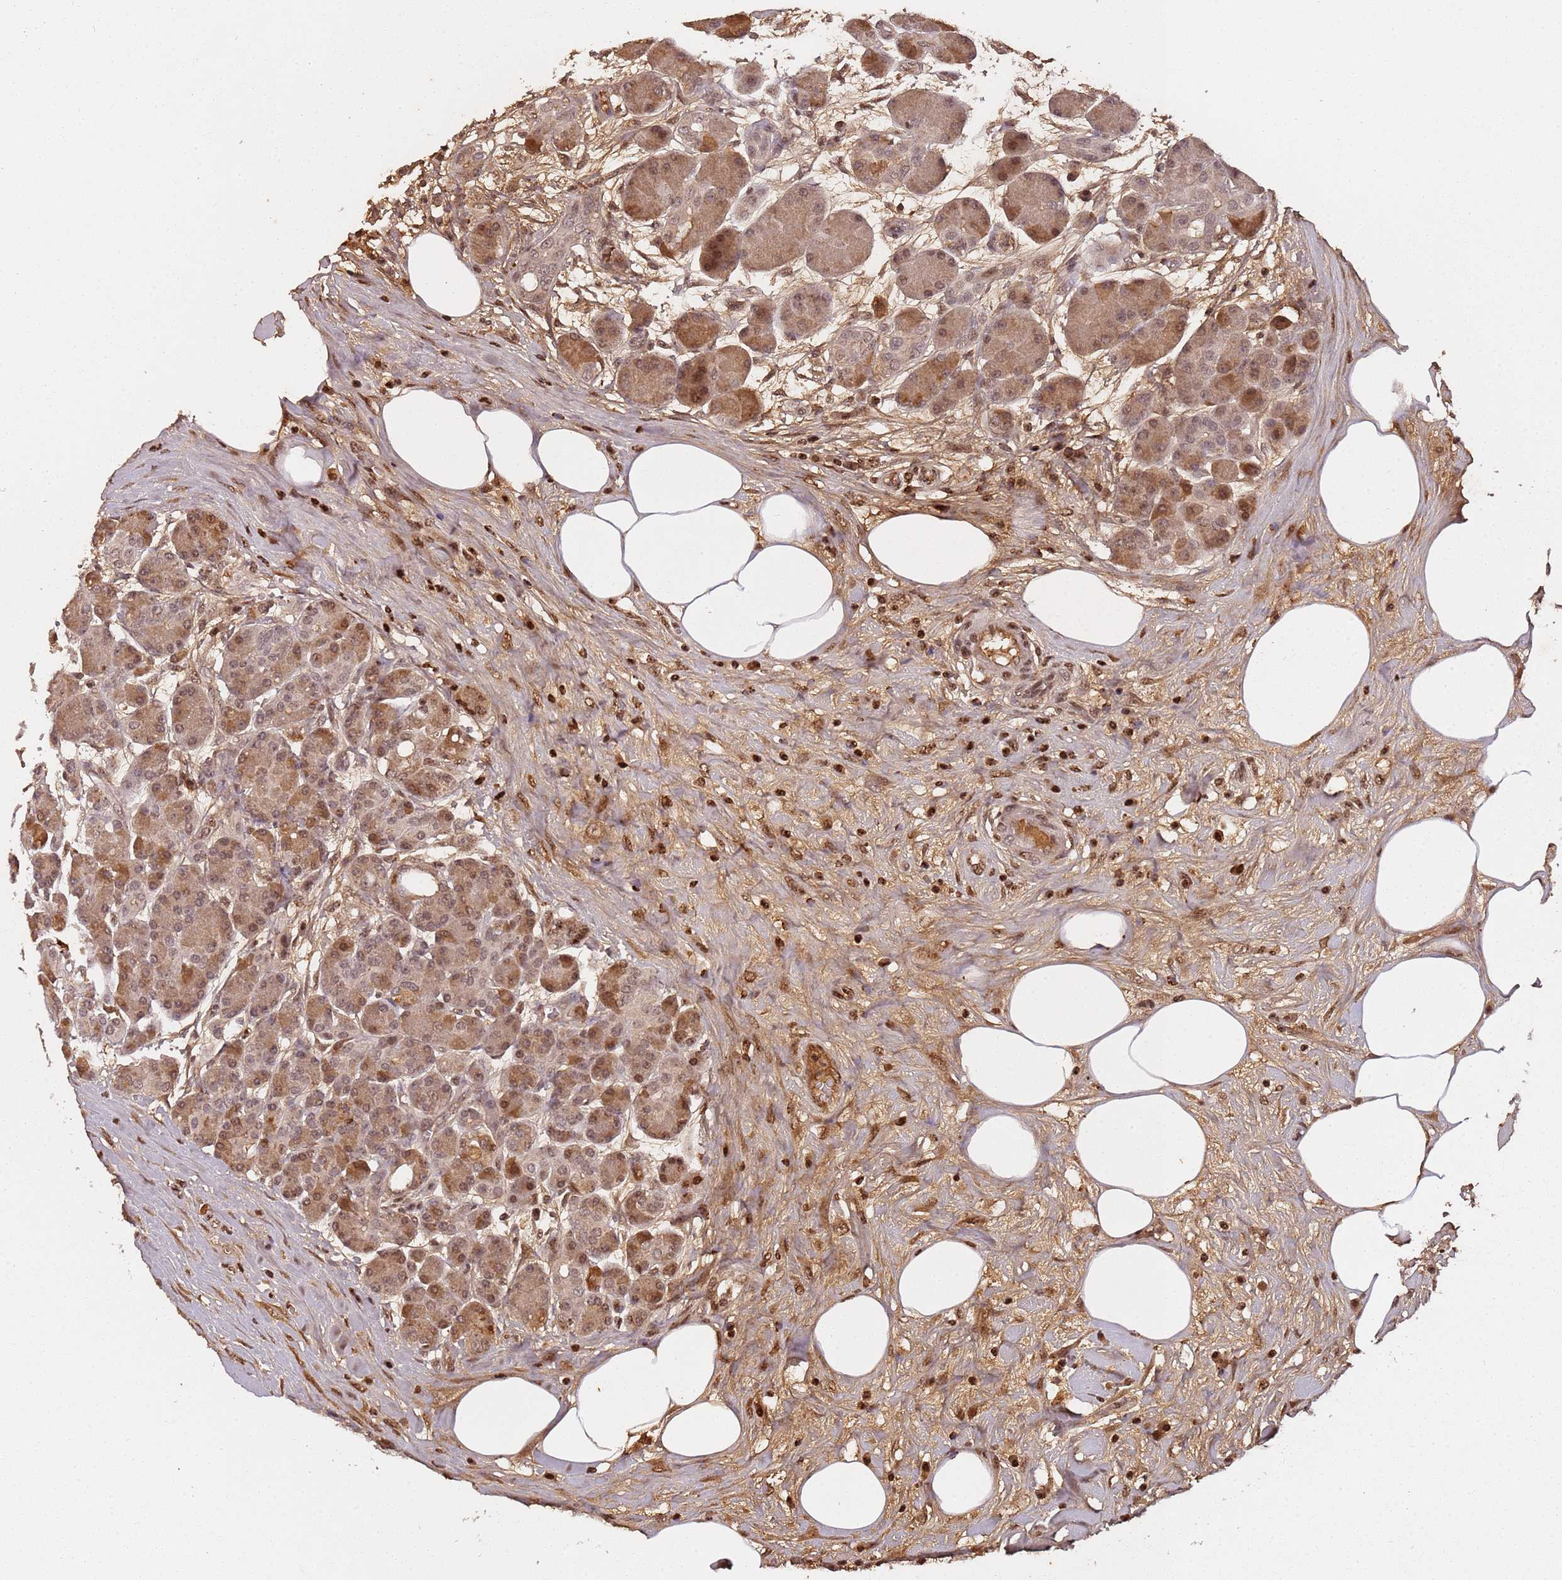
{"staining": {"intensity": "moderate", "quantity": ">75%", "location": "cytoplasmic/membranous,nuclear"}, "tissue": "pancreas", "cell_type": "Exocrine glandular cells", "image_type": "normal", "snomed": [{"axis": "morphology", "description": "Normal tissue, NOS"}, {"axis": "topography", "description": "Pancreas"}], "caption": "Moderate cytoplasmic/membranous,nuclear expression for a protein is appreciated in approximately >75% of exocrine glandular cells of benign pancreas using immunohistochemistry (IHC).", "gene": "COL1A2", "patient": {"sex": "male", "age": 63}}